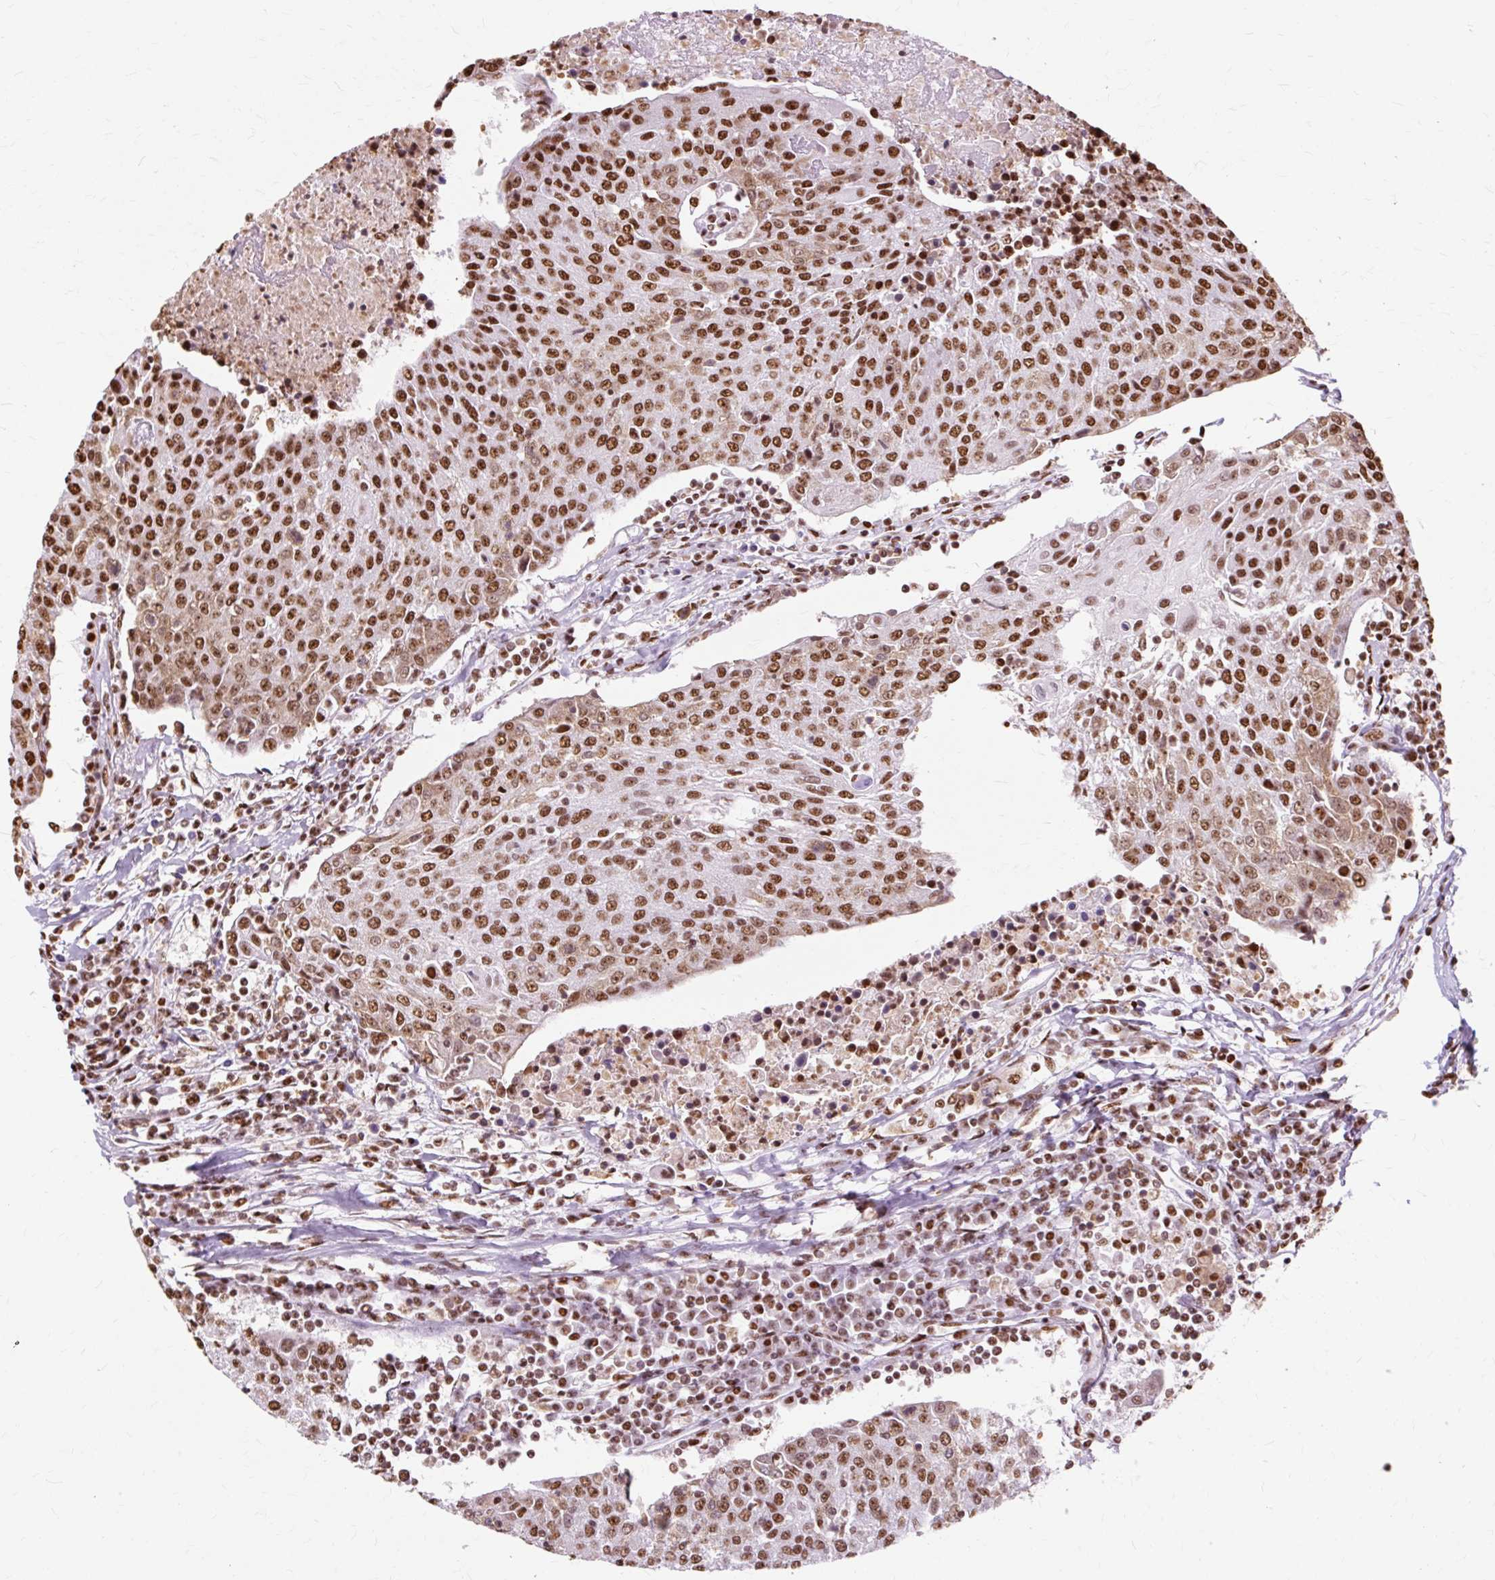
{"staining": {"intensity": "moderate", "quantity": ">75%", "location": "nuclear"}, "tissue": "urothelial cancer", "cell_type": "Tumor cells", "image_type": "cancer", "snomed": [{"axis": "morphology", "description": "Urothelial carcinoma, High grade"}, {"axis": "topography", "description": "Urinary bladder"}], "caption": "Moderate nuclear protein staining is seen in approximately >75% of tumor cells in urothelial cancer.", "gene": "XRCC6", "patient": {"sex": "female", "age": 85}}